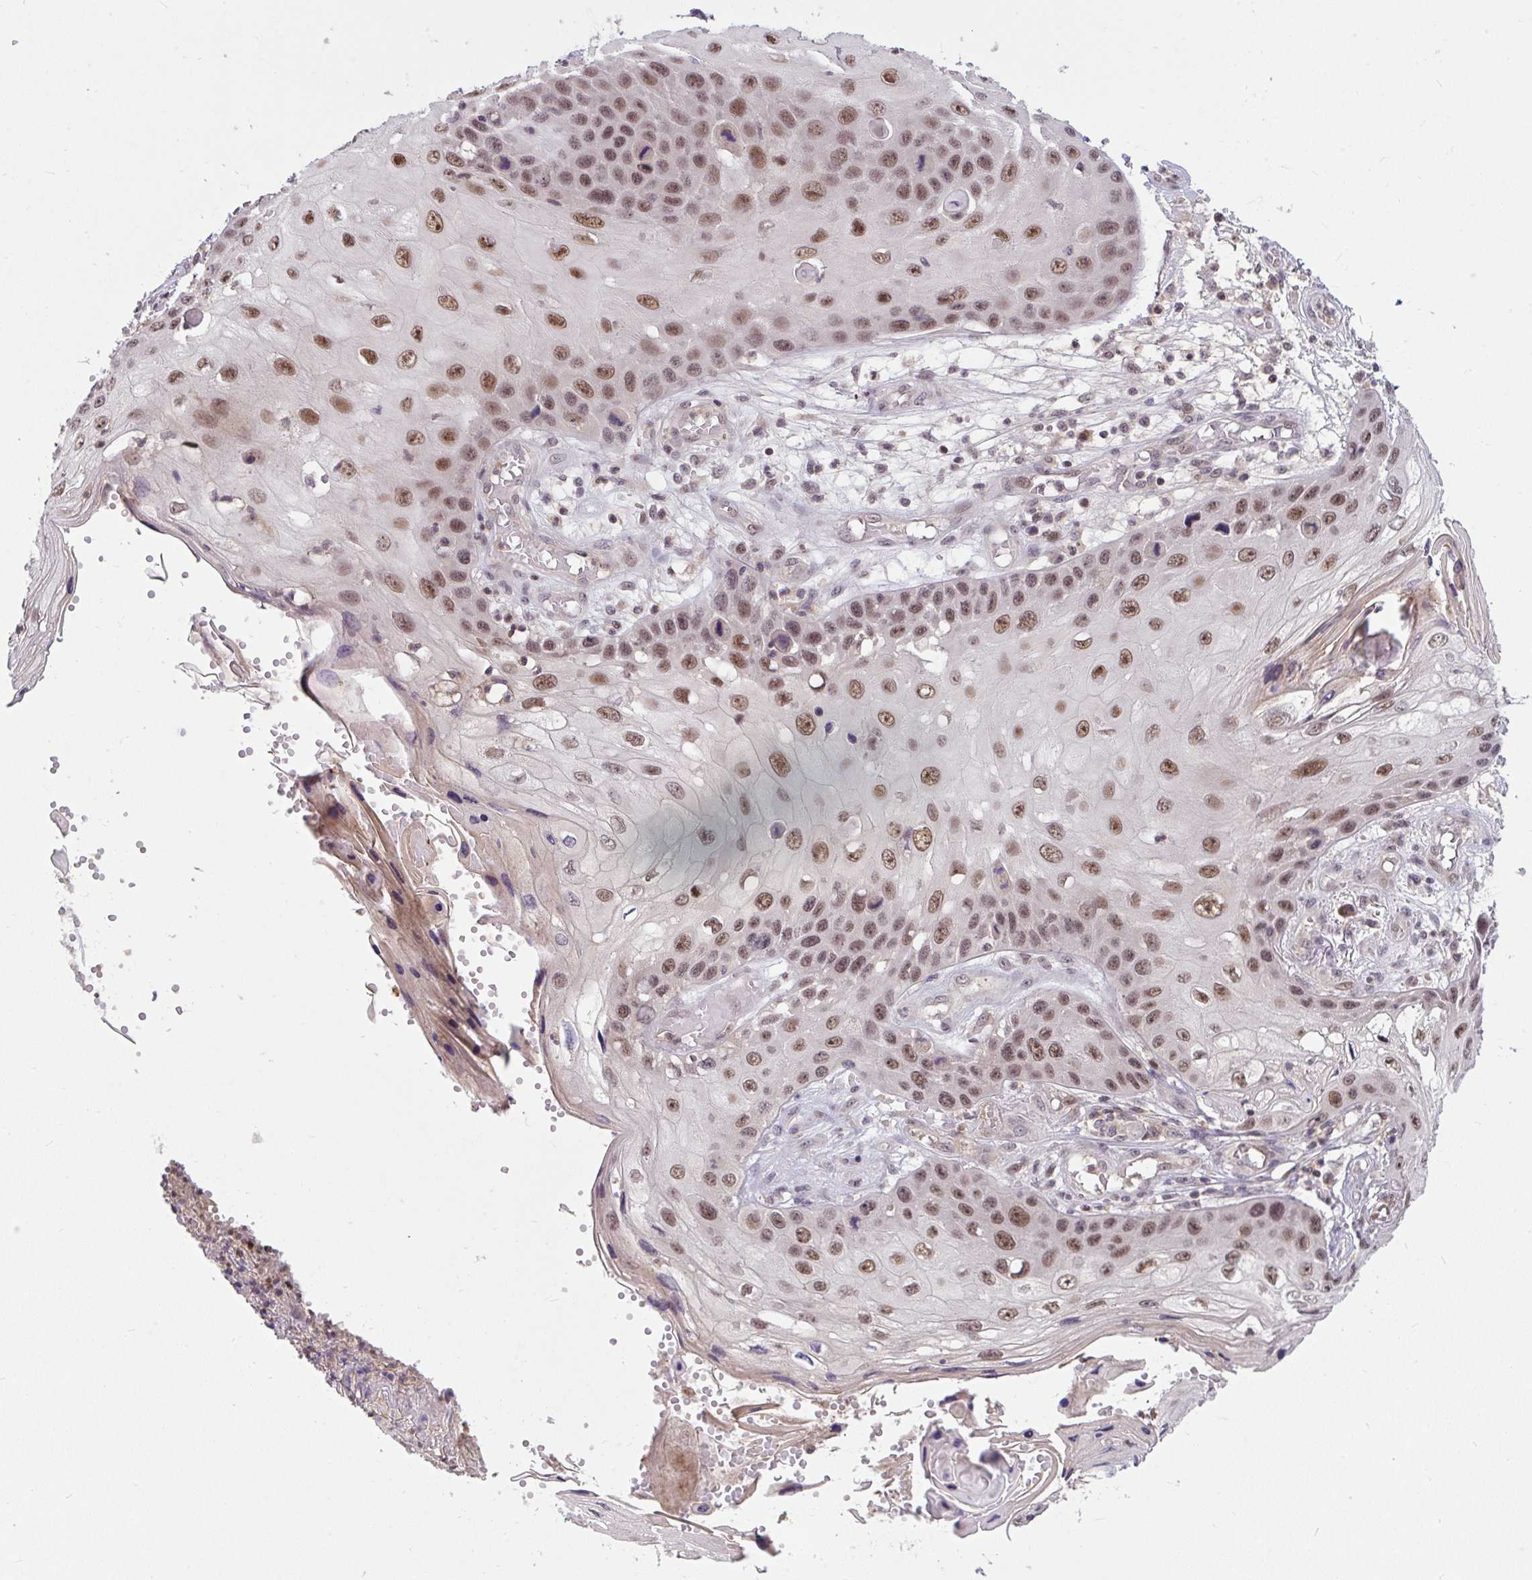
{"staining": {"intensity": "moderate", "quantity": ">75%", "location": "nuclear"}, "tissue": "skin cancer", "cell_type": "Tumor cells", "image_type": "cancer", "snomed": [{"axis": "morphology", "description": "Squamous cell carcinoma, NOS"}, {"axis": "topography", "description": "Skin"}, {"axis": "topography", "description": "Vulva"}], "caption": "This is a micrograph of immunohistochemistry (IHC) staining of skin cancer, which shows moderate expression in the nuclear of tumor cells.", "gene": "KLF2", "patient": {"sex": "female", "age": 44}}